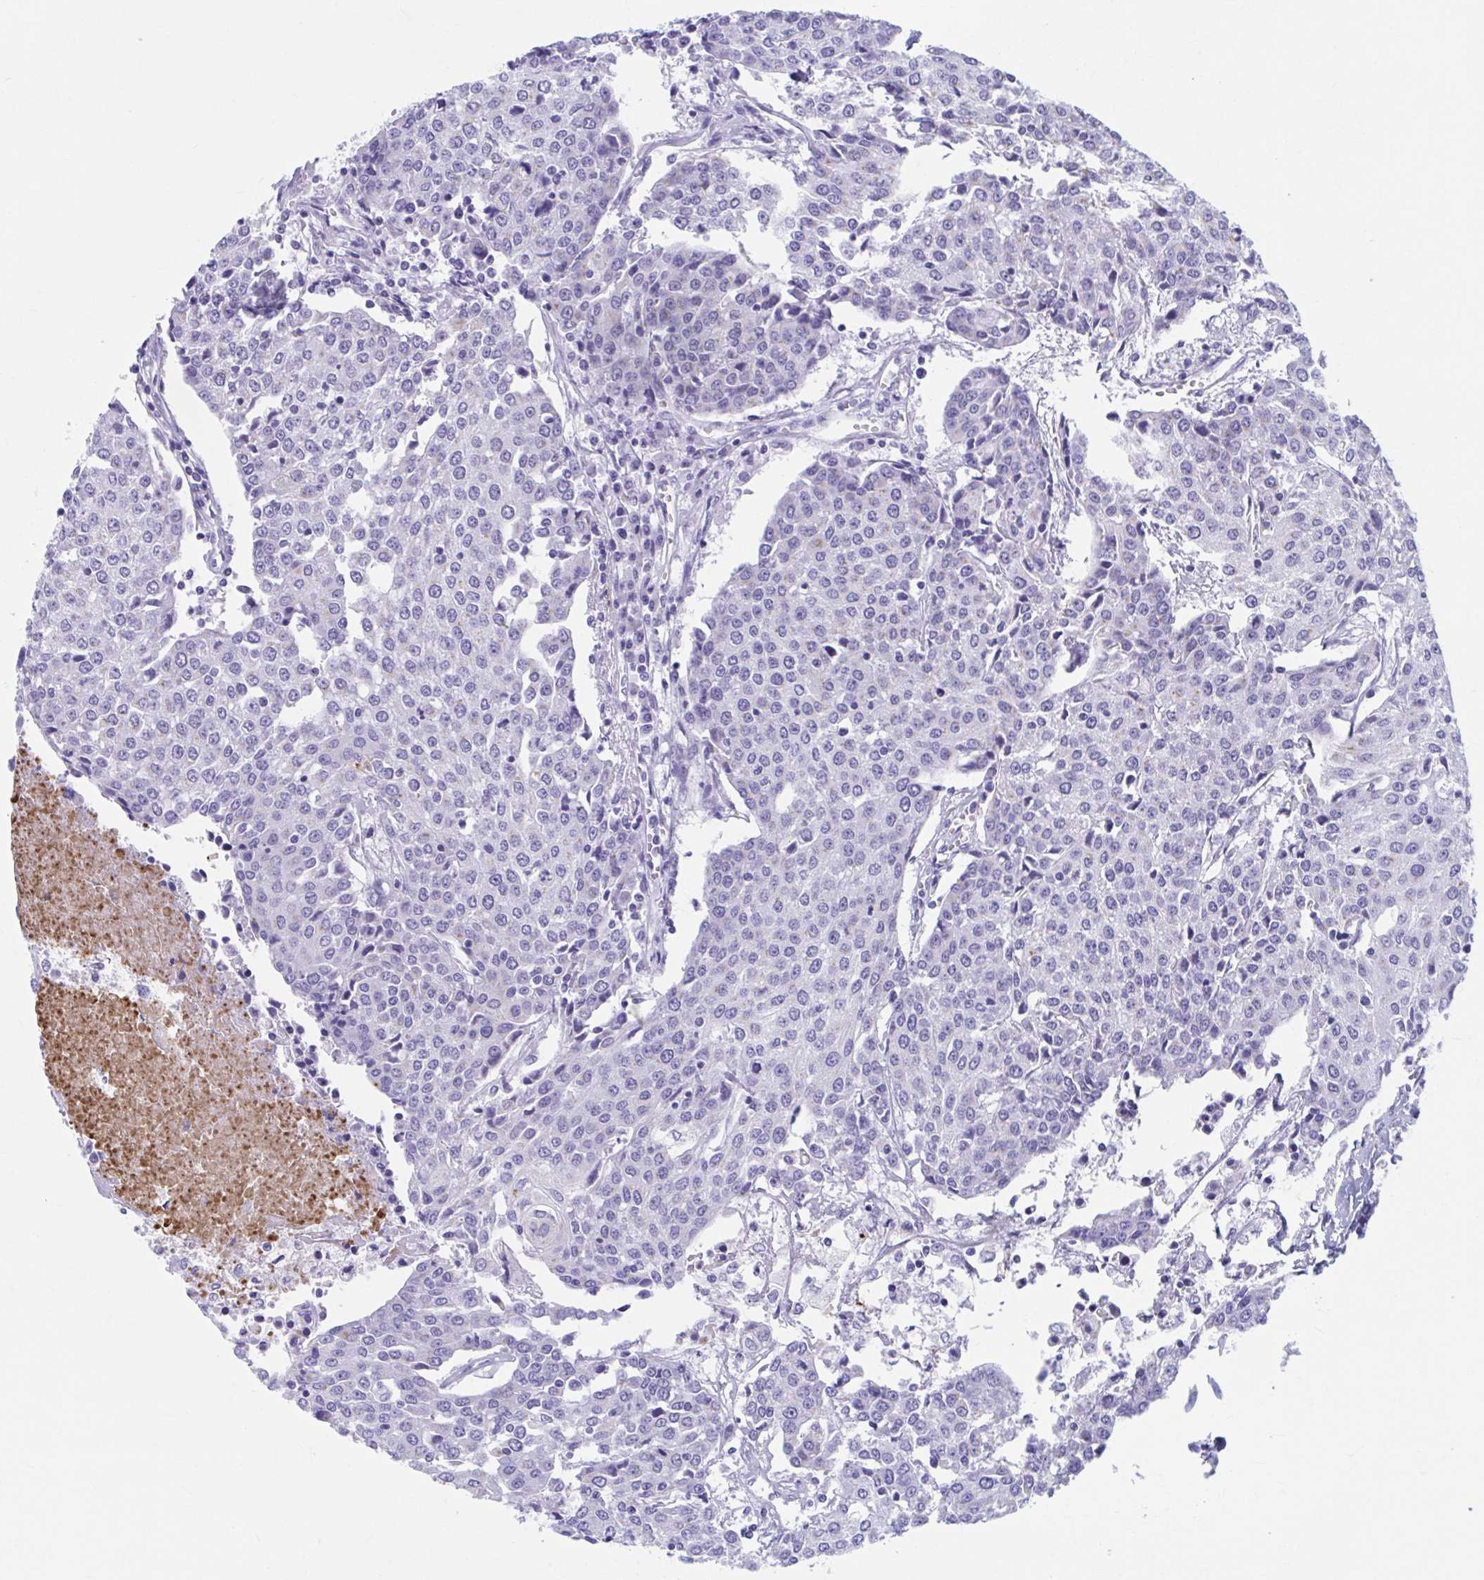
{"staining": {"intensity": "negative", "quantity": "none", "location": "none"}, "tissue": "urothelial cancer", "cell_type": "Tumor cells", "image_type": "cancer", "snomed": [{"axis": "morphology", "description": "Urothelial carcinoma, High grade"}, {"axis": "topography", "description": "Urinary bladder"}], "caption": "Photomicrograph shows no significant protein expression in tumor cells of urothelial cancer. (Brightfield microscopy of DAB IHC at high magnification).", "gene": "KCNE2", "patient": {"sex": "female", "age": 85}}